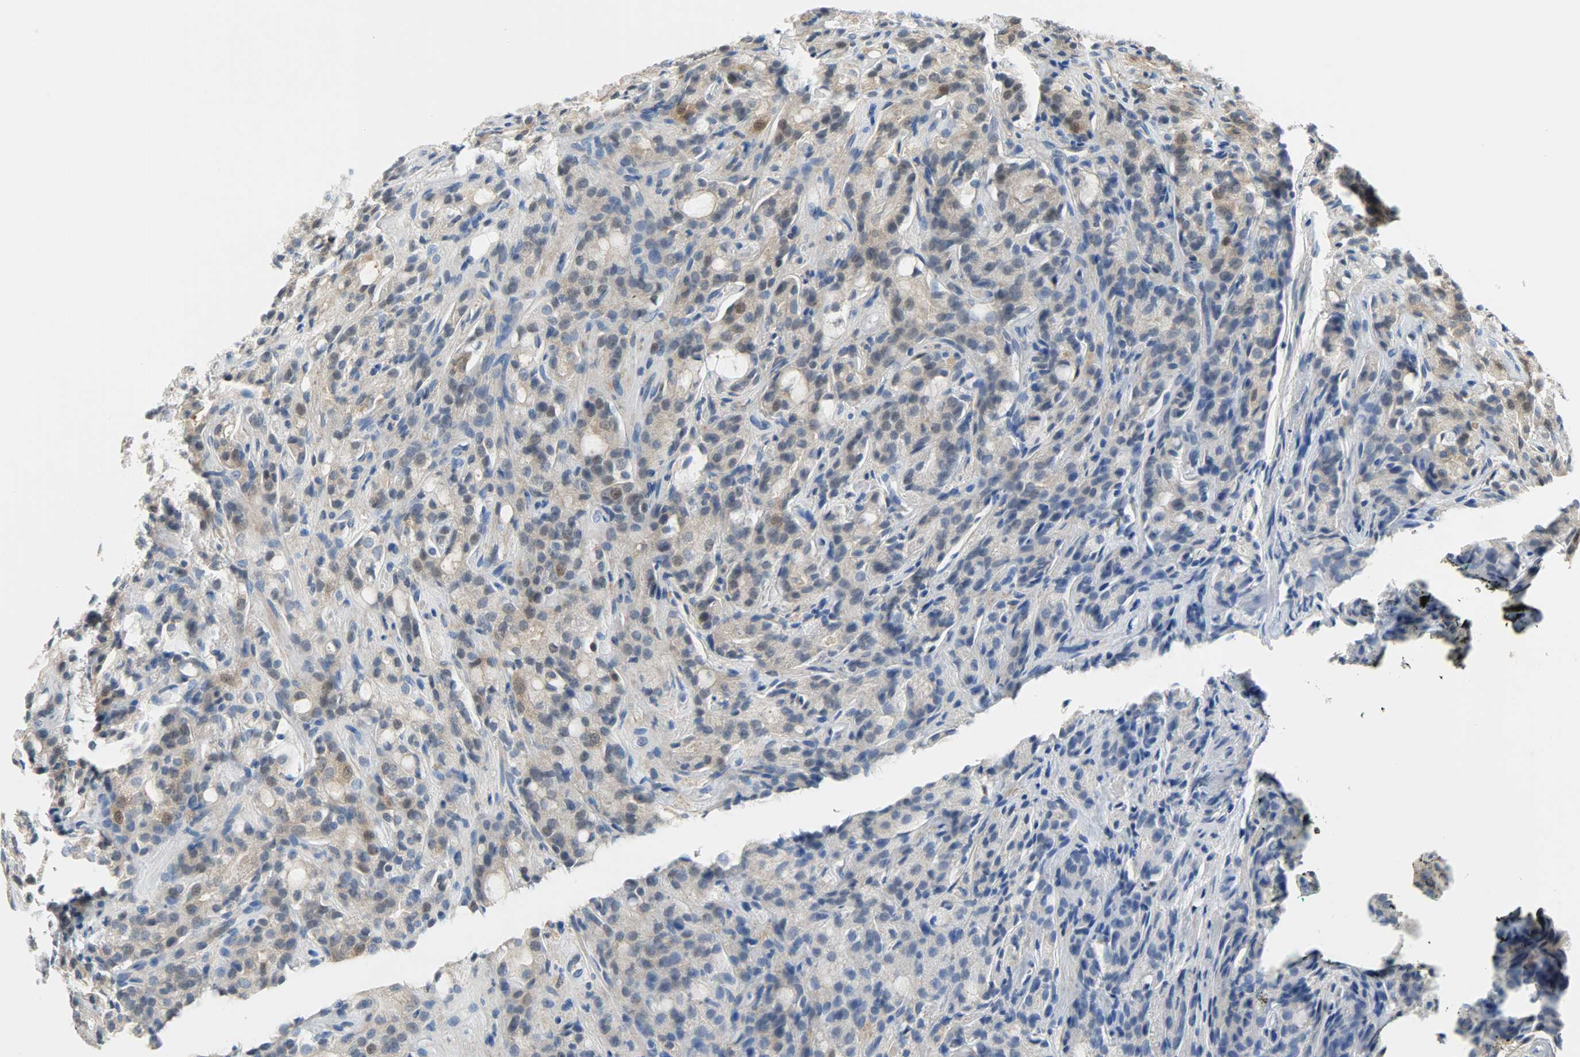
{"staining": {"intensity": "weak", "quantity": "25%-75%", "location": "cytoplasmic/membranous"}, "tissue": "prostate cancer", "cell_type": "Tumor cells", "image_type": "cancer", "snomed": [{"axis": "morphology", "description": "Adenocarcinoma, High grade"}, {"axis": "topography", "description": "Prostate"}], "caption": "Weak cytoplasmic/membranous staining is identified in approximately 25%-75% of tumor cells in prostate cancer (high-grade adenocarcinoma). The staining is performed using DAB (3,3'-diaminobenzidine) brown chromogen to label protein expression. The nuclei are counter-stained blue using hematoxylin.", "gene": "EIF4EBP1", "patient": {"sex": "male", "age": 72}}